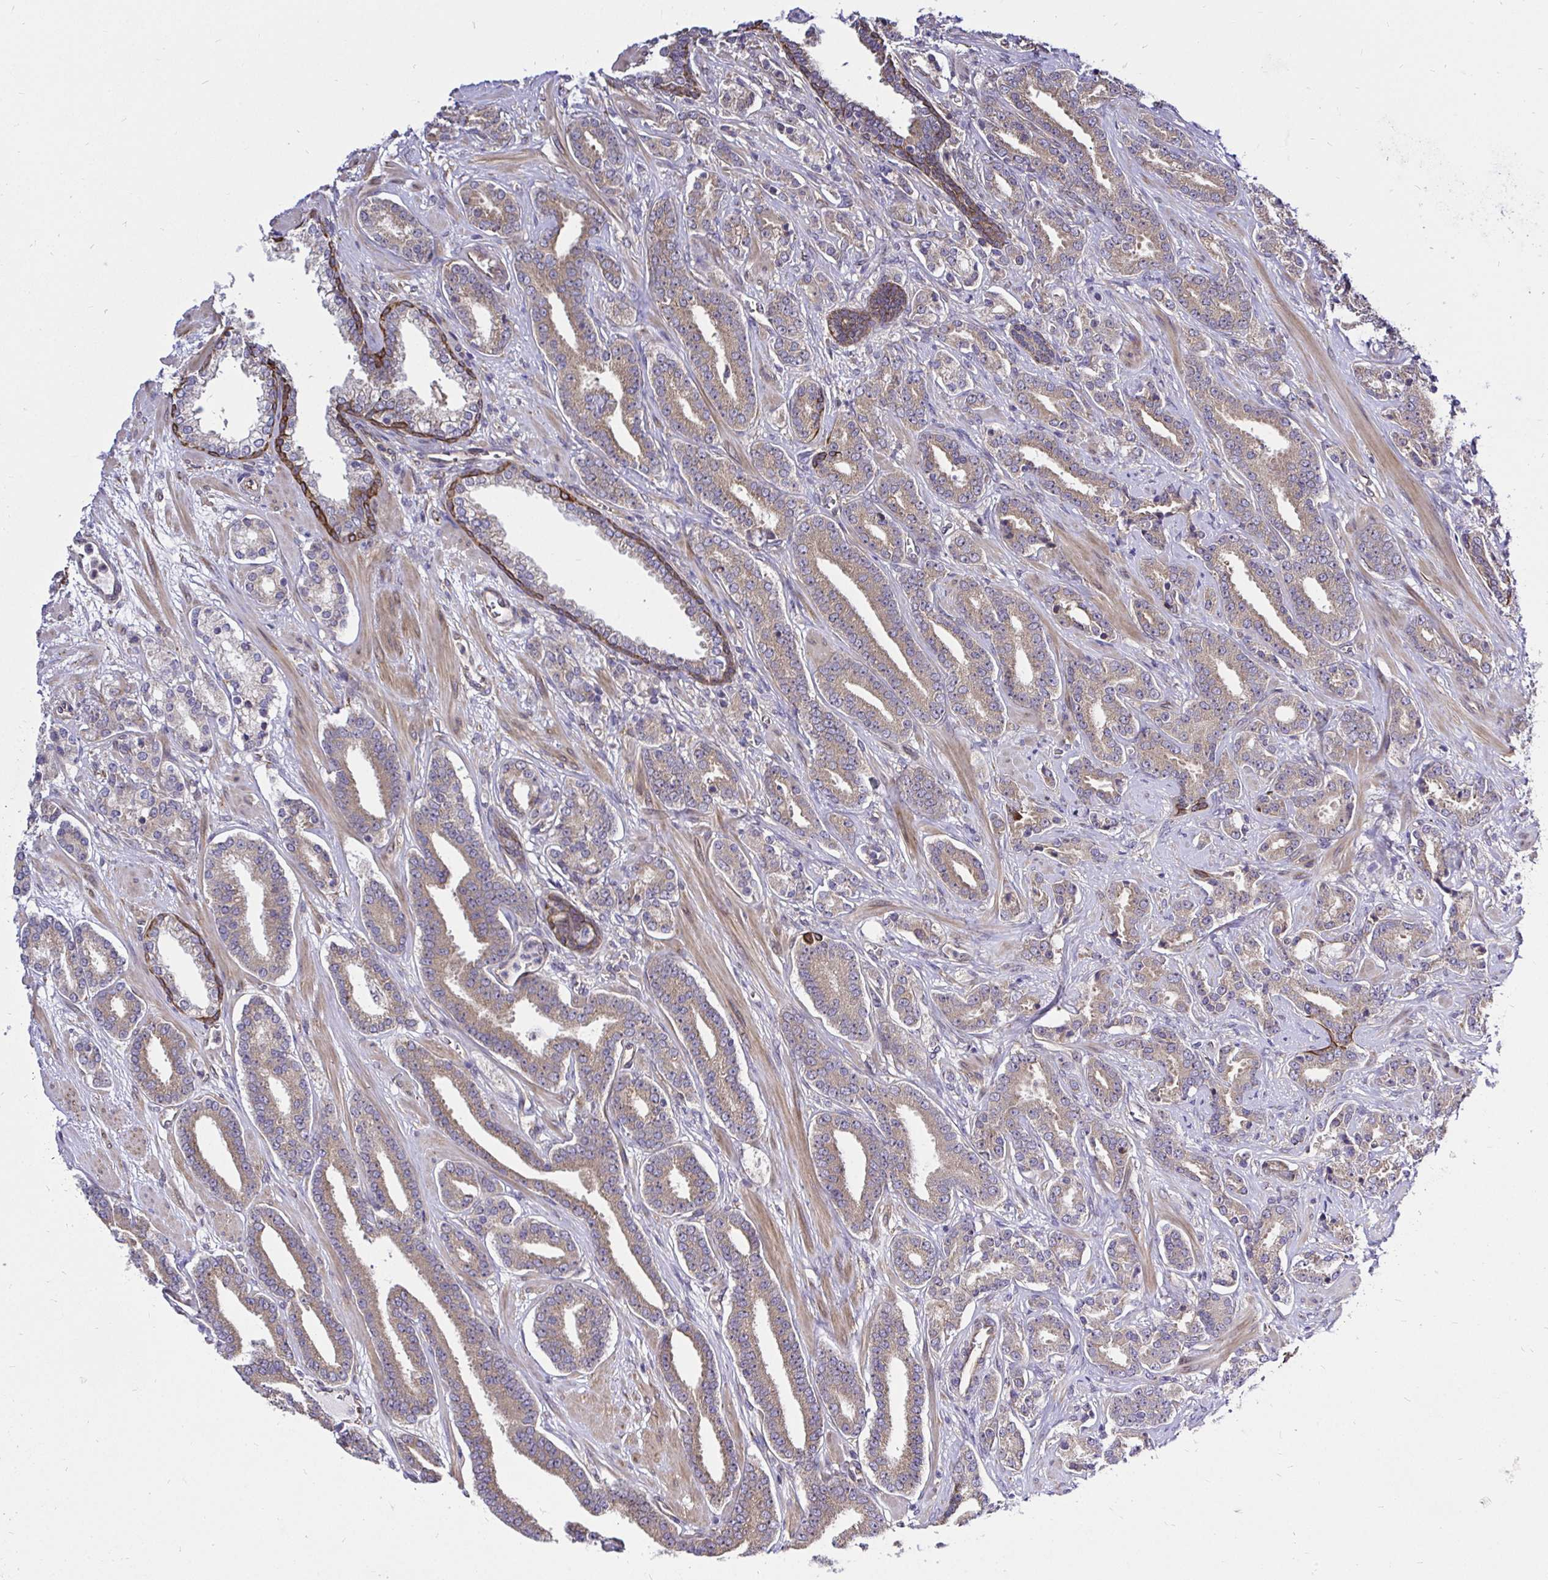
{"staining": {"intensity": "moderate", "quantity": ">75%", "location": "cytoplasmic/membranous"}, "tissue": "prostate cancer", "cell_type": "Tumor cells", "image_type": "cancer", "snomed": [{"axis": "morphology", "description": "Adenocarcinoma, High grade"}, {"axis": "topography", "description": "Prostate"}], "caption": "Human prostate cancer (adenocarcinoma (high-grade)) stained with a protein marker shows moderate staining in tumor cells.", "gene": "CCDC122", "patient": {"sex": "male", "age": 60}}